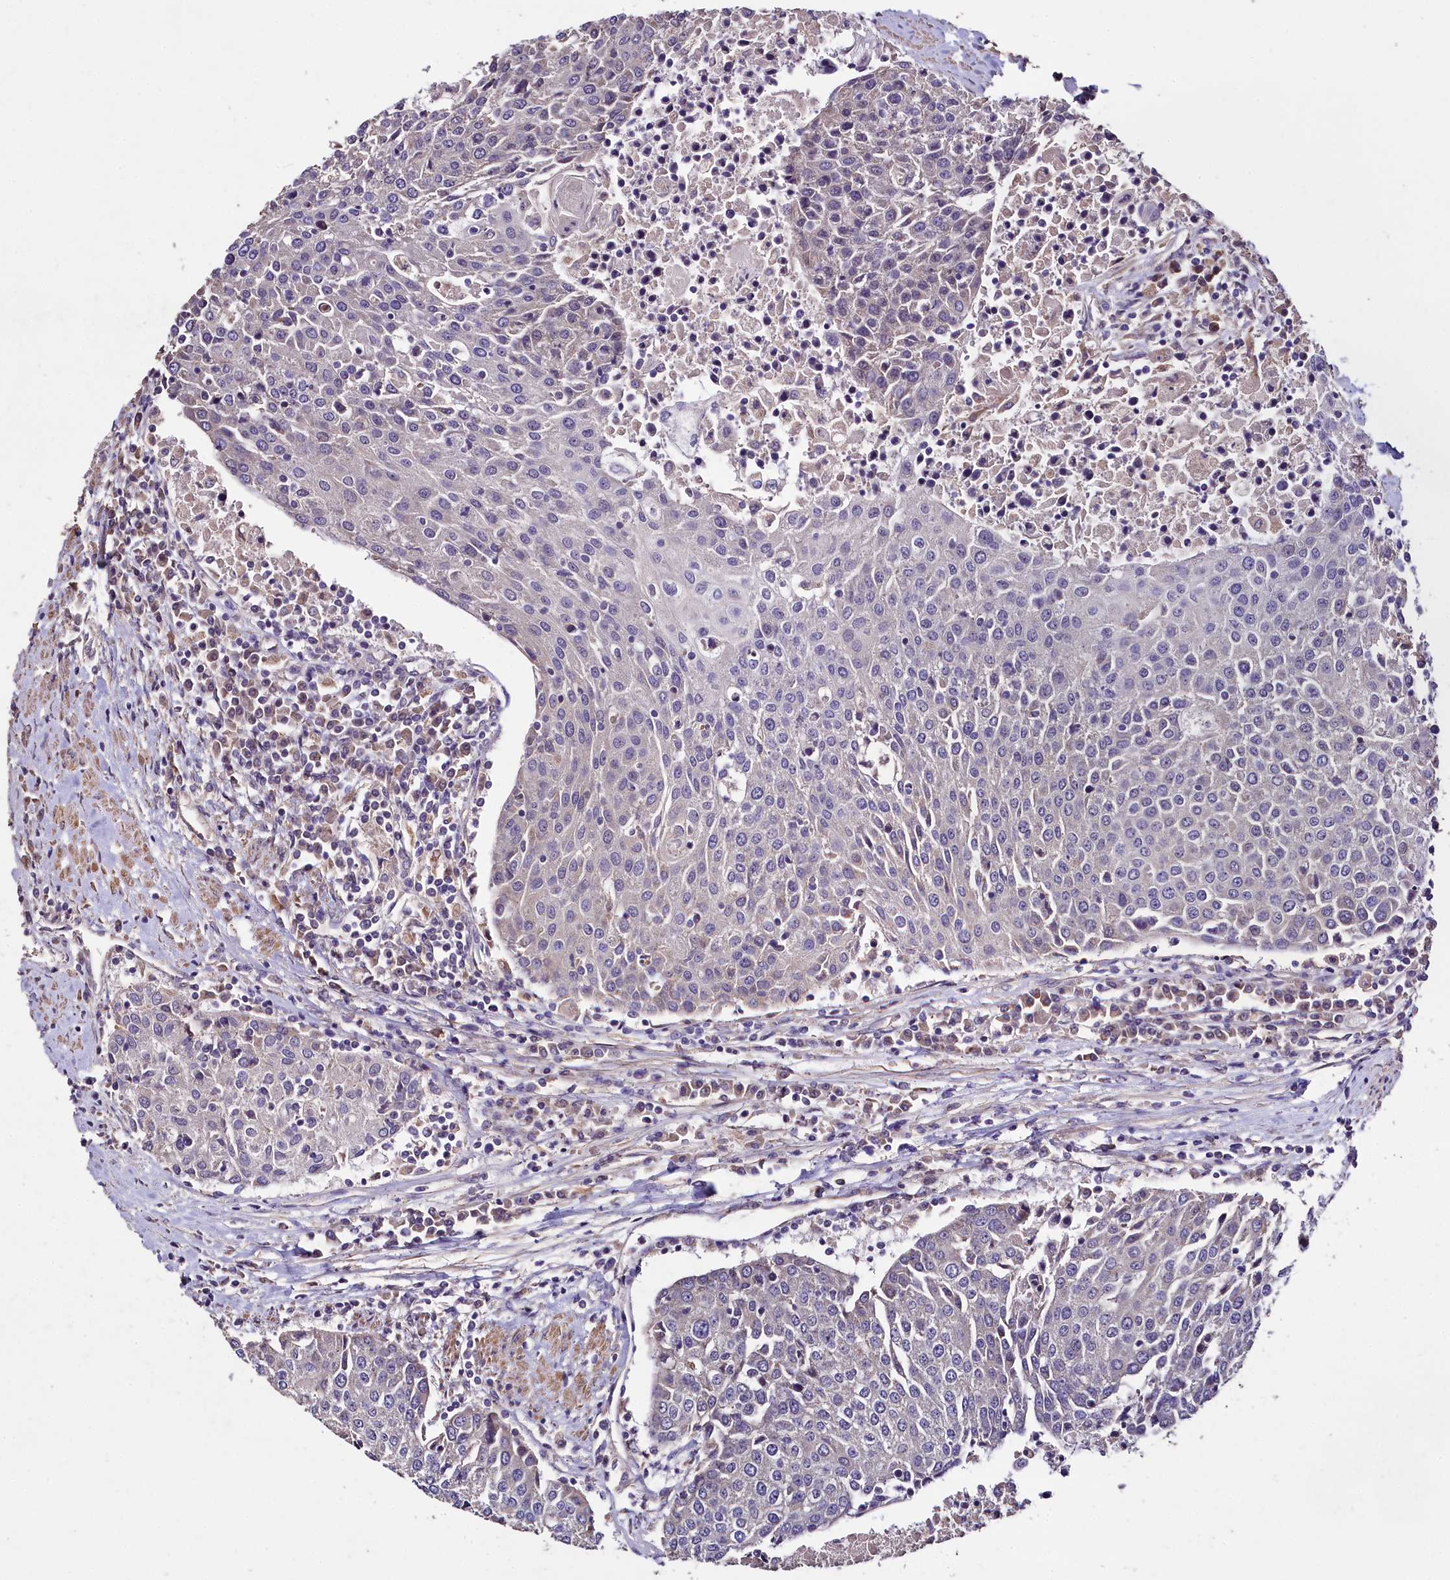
{"staining": {"intensity": "negative", "quantity": "none", "location": "none"}, "tissue": "urothelial cancer", "cell_type": "Tumor cells", "image_type": "cancer", "snomed": [{"axis": "morphology", "description": "Urothelial carcinoma, High grade"}, {"axis": "topography", "description": "Urinary bladder"}], "caption": "Immunohistochemistry (IHC) histopathology image of urothelial cancer stained for a protein (brown), which displays no positivity in tumor cells.", "gene": "COQ9", "patient": {"sex": "female", "age": 85}}